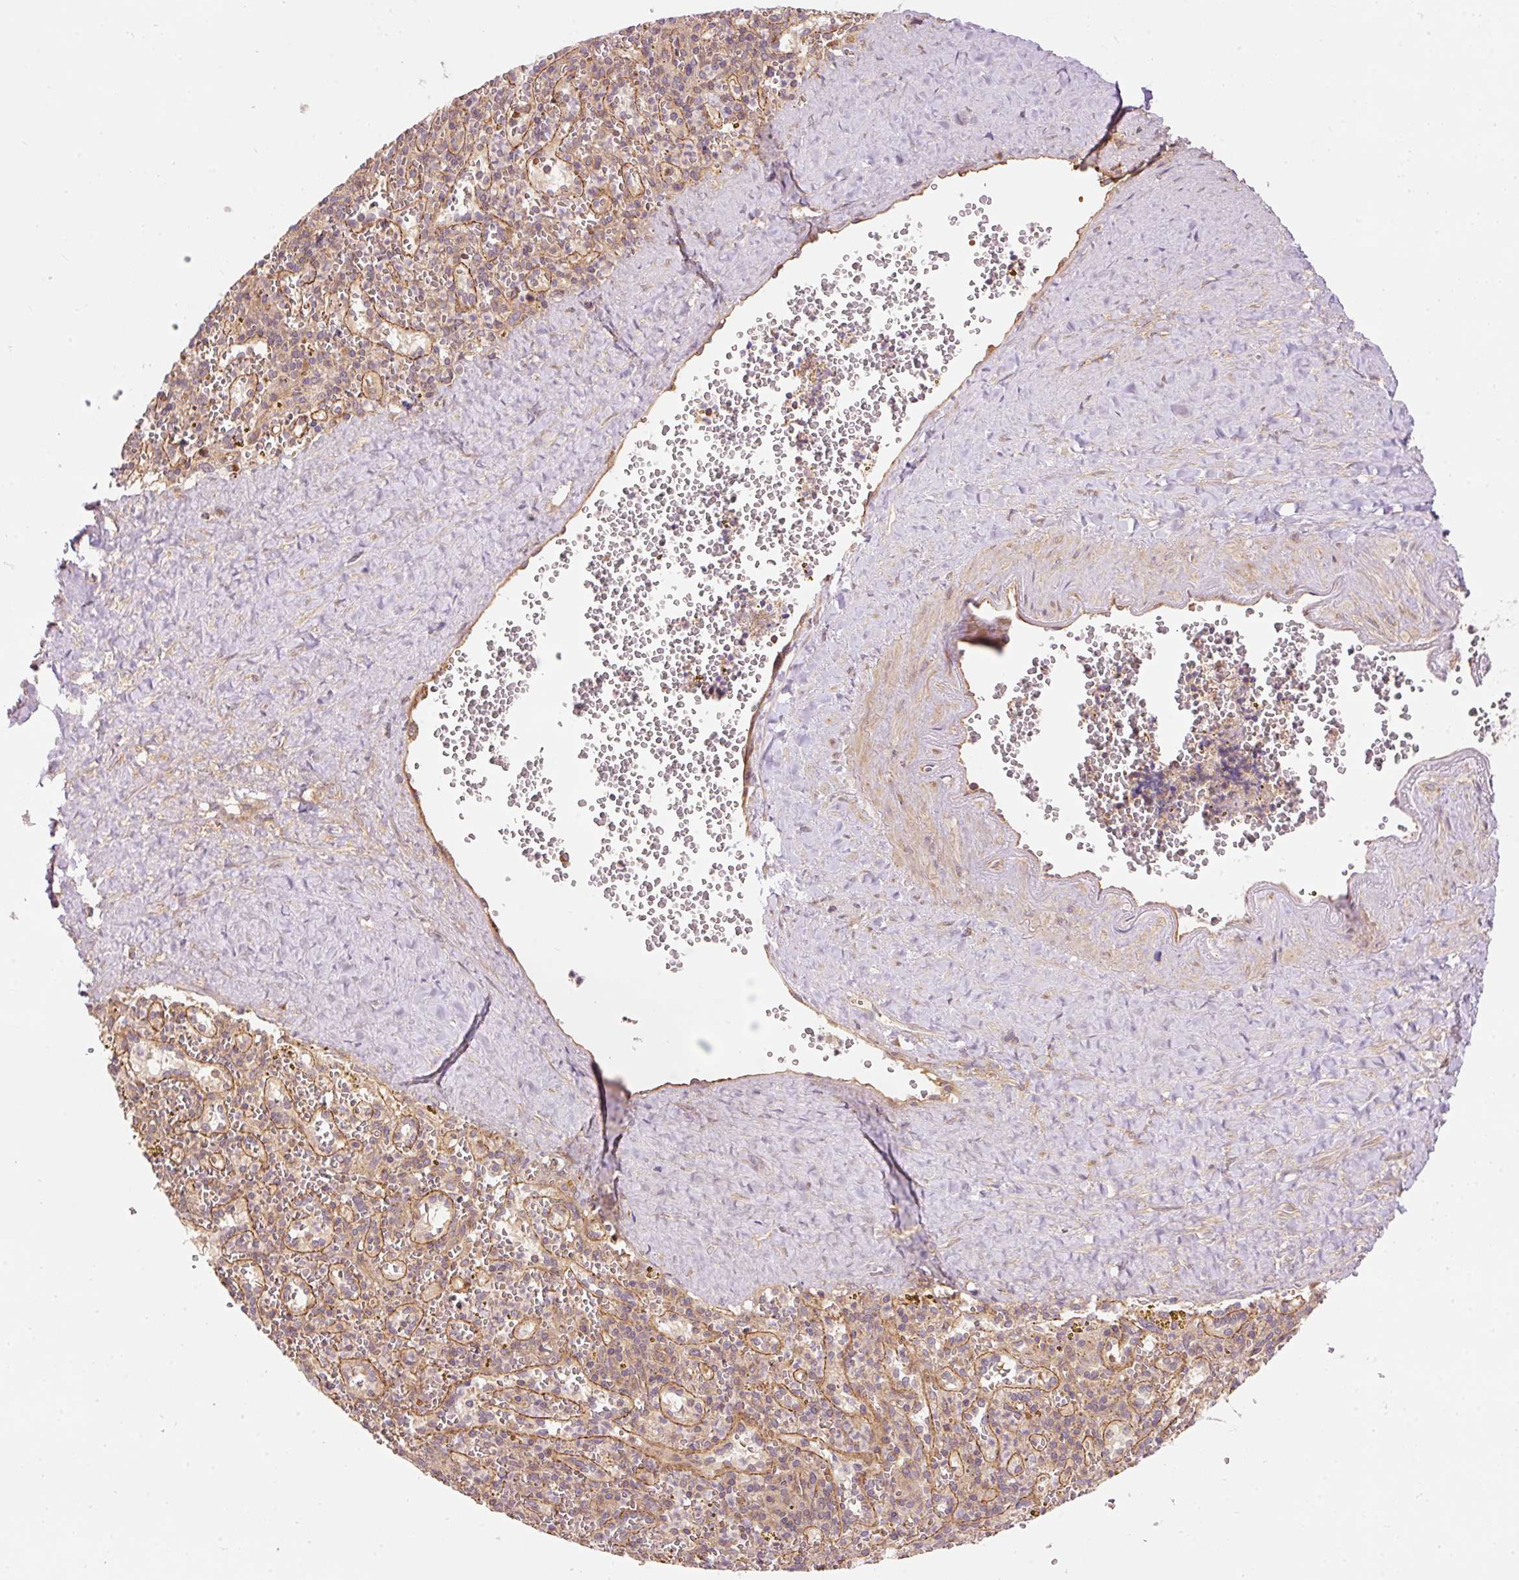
{"staining": {"intensity": "moderate", "quantity": "<25%", "location": "cytoplasmic/membranous"}, "tissue": "spleen", "cell_type": "Cells in red pulp", "image_type": "normal", "snomed": [{"axis": "morphology", "description": "Normal tissue, NOS"}, {"axis": "topography", "description": "Spleen"}], "caption": "Protein staining displays moderate cytoplasmic/membranous positivity in about <25% of cells in red pulp in benign spleen. The staining is performed using DAB brown chromogen to label protein expression. The nuclei are counter-stained blue using hematoxylin.", "gene": "ADCY4", "patient": {"sex": "male", "age": 57}}